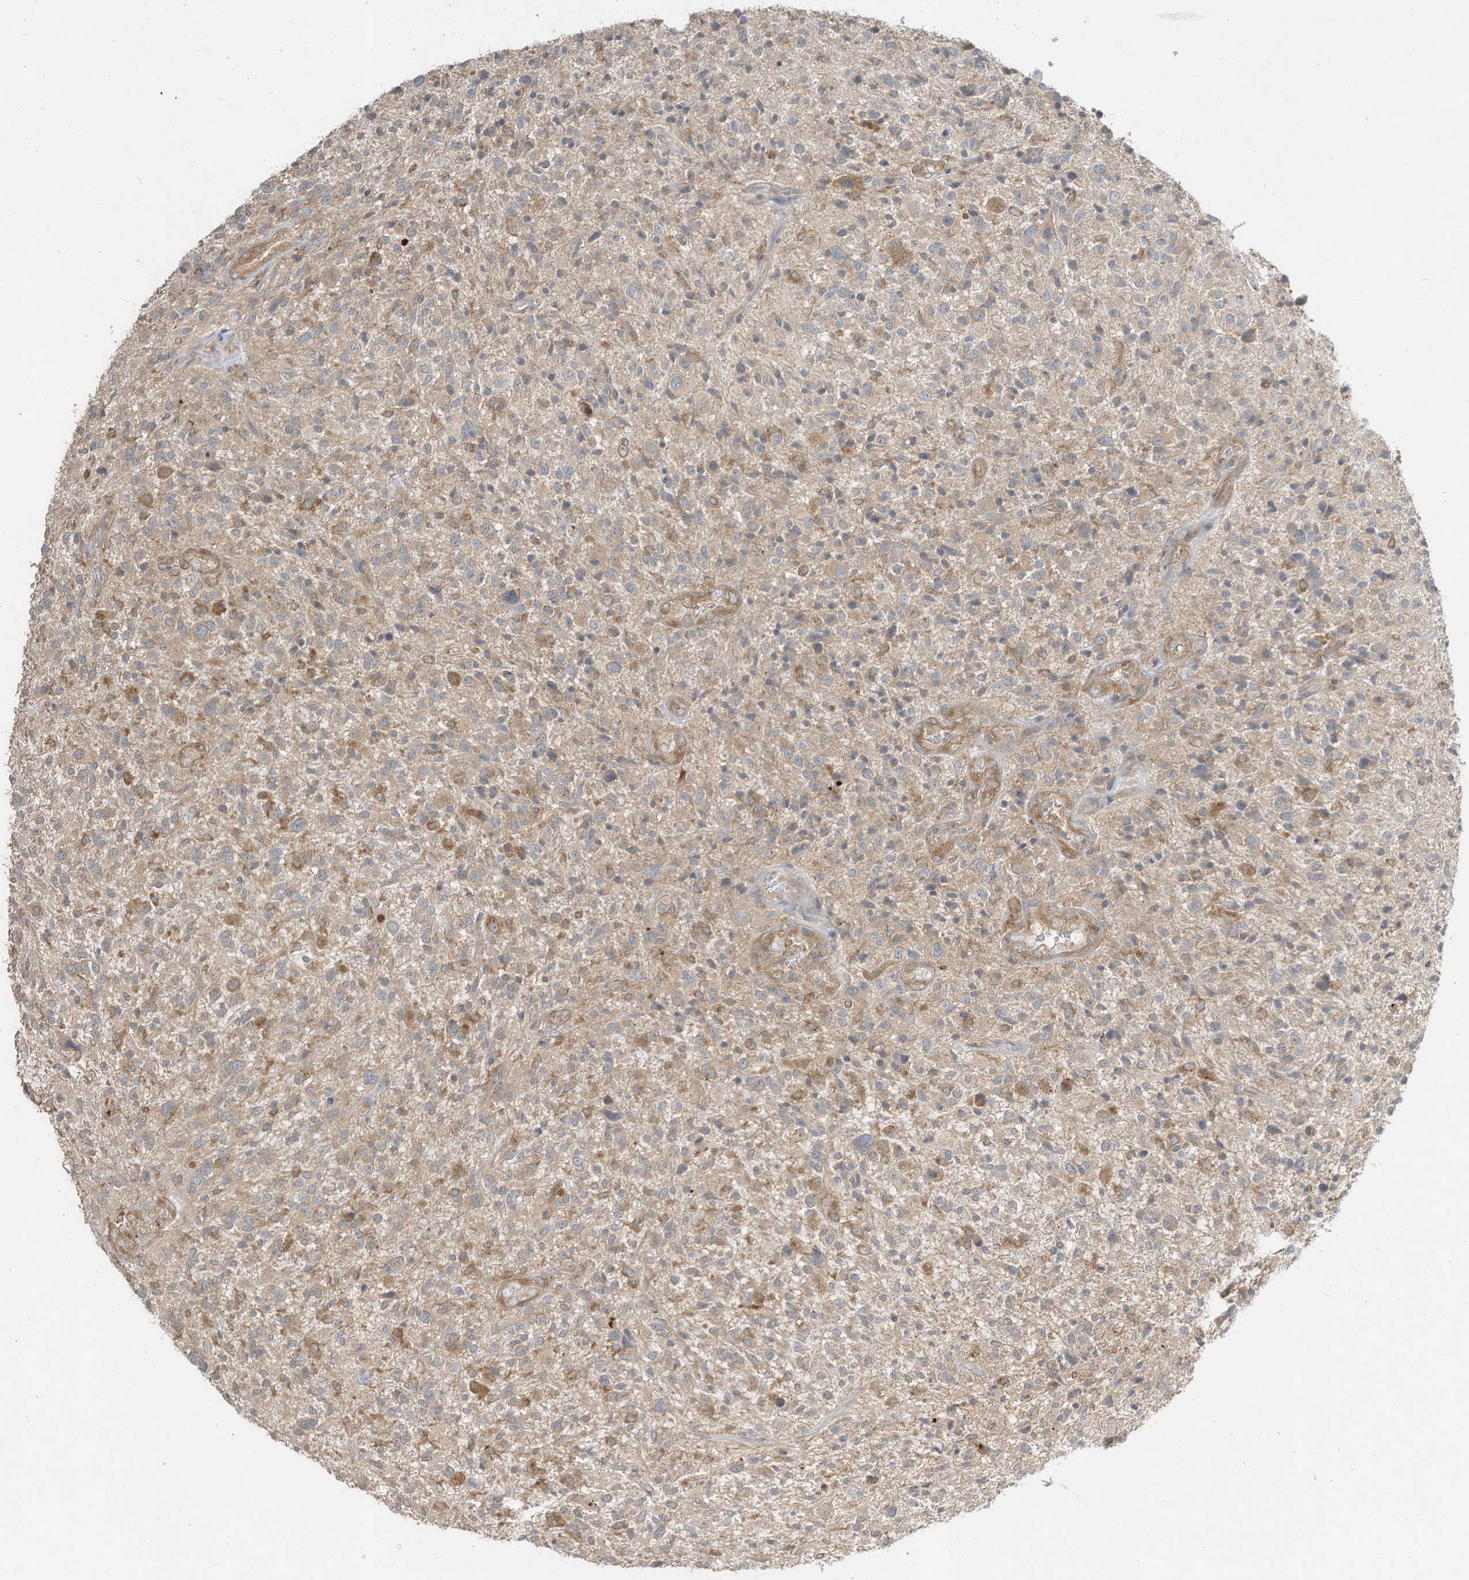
{"staining": {"intensity": "weak", "quantity": "<25%", "location": "cytoplasmic/membranous"}, "tissue": "glioma", "cell_type": "Tumor cells", "image_type": "cancer", "snomed": [{"axis": "morphology", "description": "Glioma, malignant, High grade"}, {"axis": "topography", "description": "Brain"}], "caption": "A micrograph of glioma stained for a protein exhibits no brown staining in tumor cells.", "gene": "LDAH", "patient": {"sex": "male", "age": 47}}